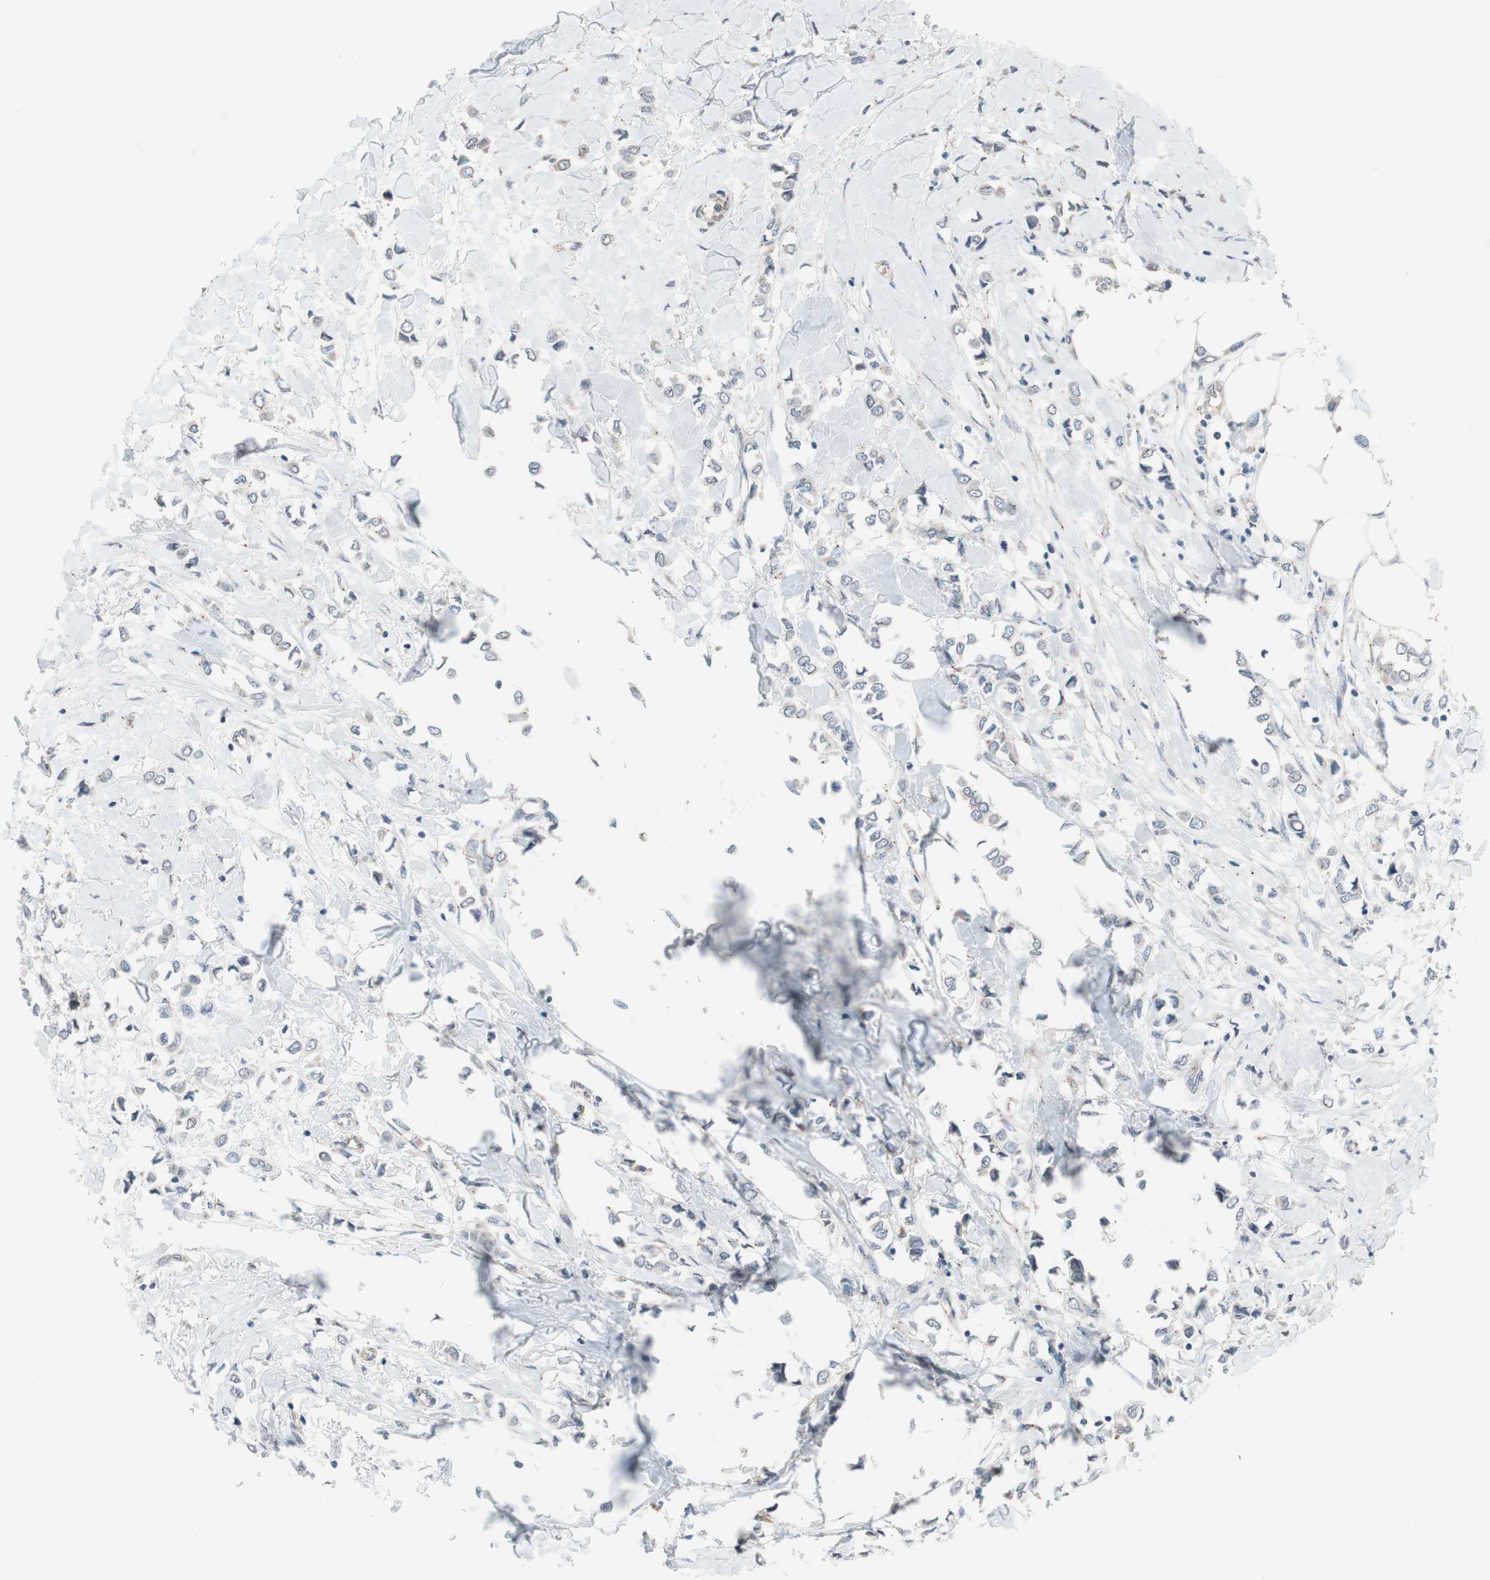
{"staining": {"intensity": "negative", "quantity": "none", "location": "none"}, "tissue": "breast cancer", "cell_type": "Tumor cells", "image_type": "cancer", "snomed": [{"axis": "morphology", "description": "Lobular carcinoma"}, {"axis": "topography", "description": "Breast"}], "caption": "Breast cancer was stained to show a protein in brown. There is no significant positivity in tumor cells. The staining was performed using DAB (3,3'-diaminobenzidine) to visualize the protein expression in brown, while the nuclei were stained in blue with hematoxylin (Magnification: 20x).", "gene": "ADD2", "patient": {"sex": "female", "age": 51}}